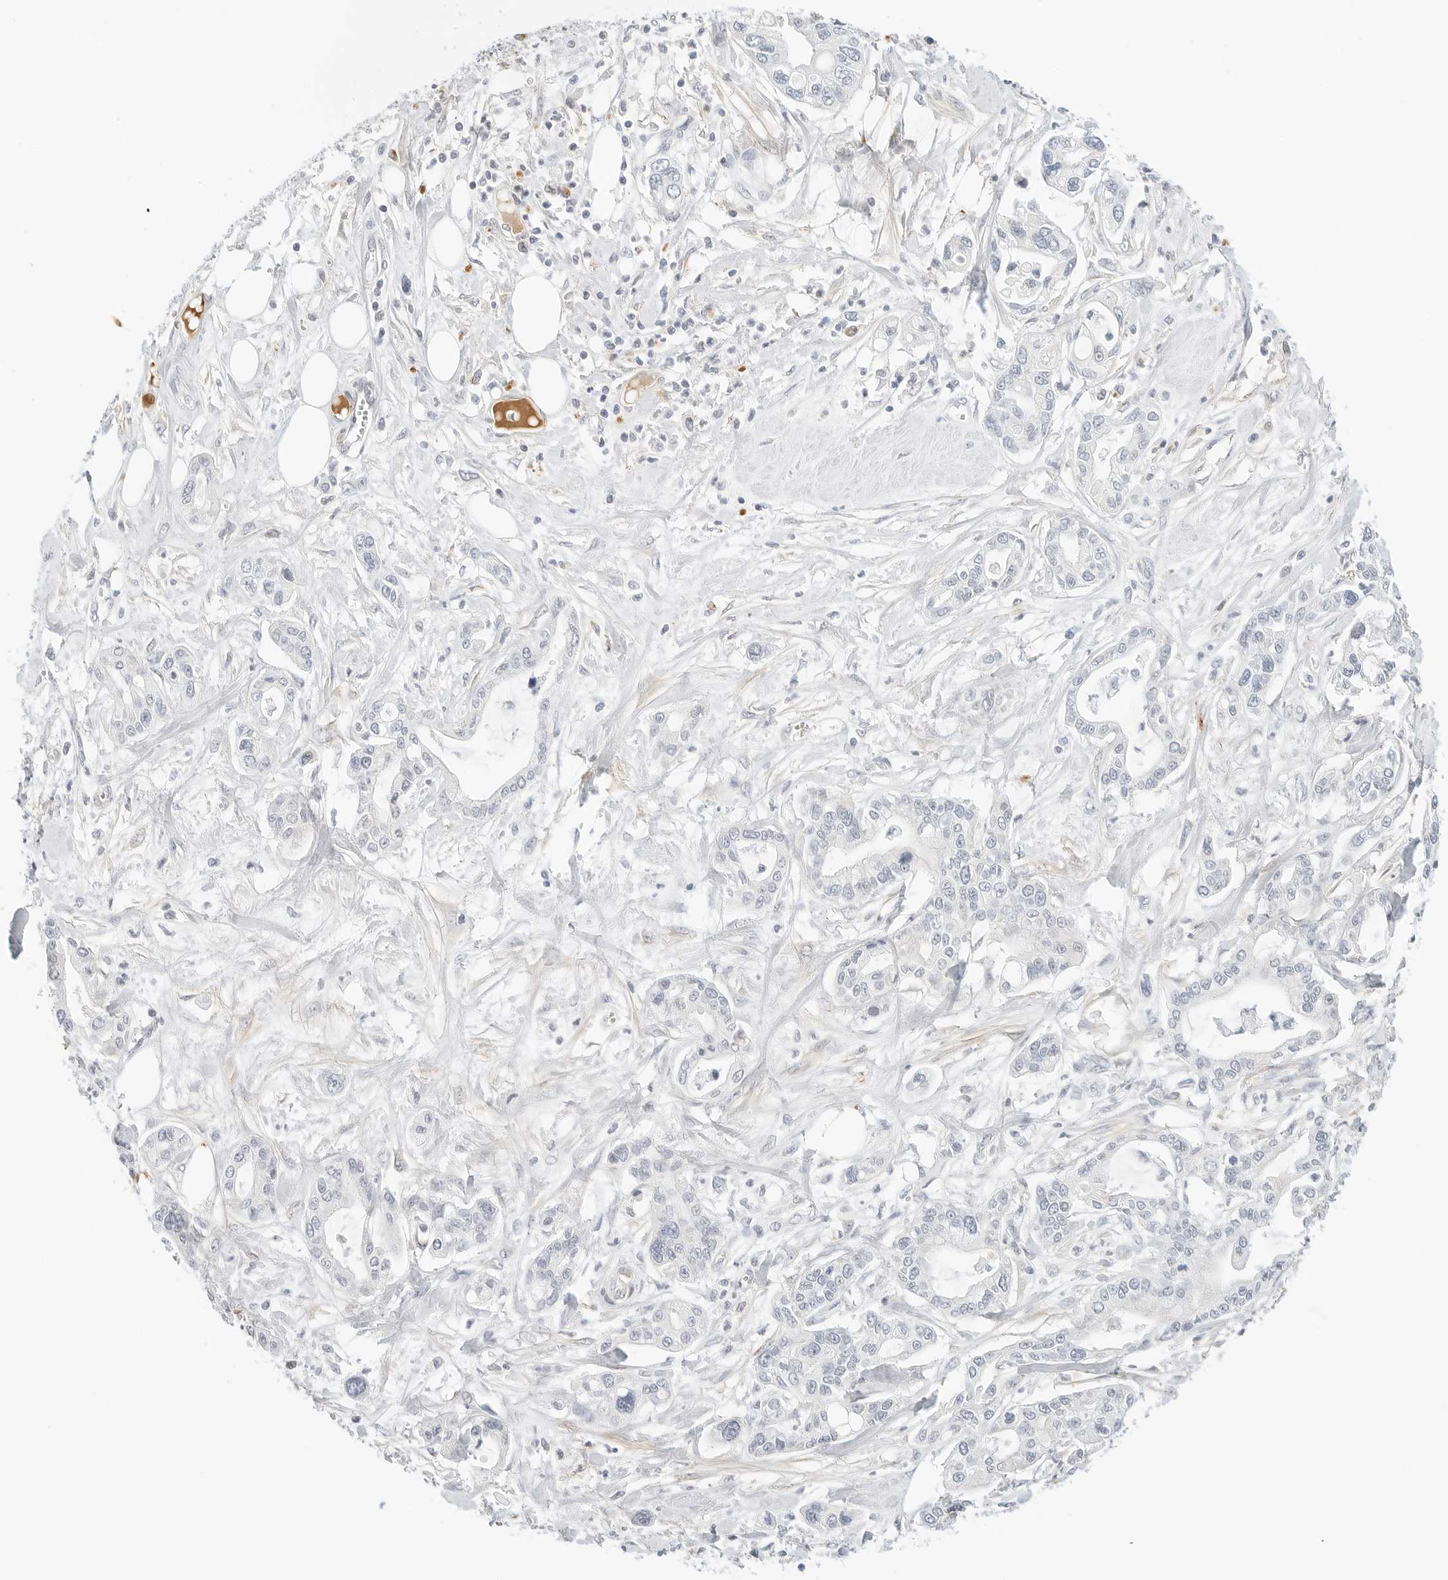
{"staining": {"intensity": "negative", "quantity": "none", "location": "none"}, "tissue": "pancreatic cancer", "cell_type": "Tumor cells", "image_type": "cancer", "snomed": [{"axis": "morphology", "description": "Adenocarcinoma, NOS"}, {"axis": "topography", "description": "Pancreas"}], "caption": "The photomicrograph displays no staining of tumor cells in adenocarcinoma (pancreatic).", "gene": "PKDCC", "patient": {"sex": "male", "age": 68}}